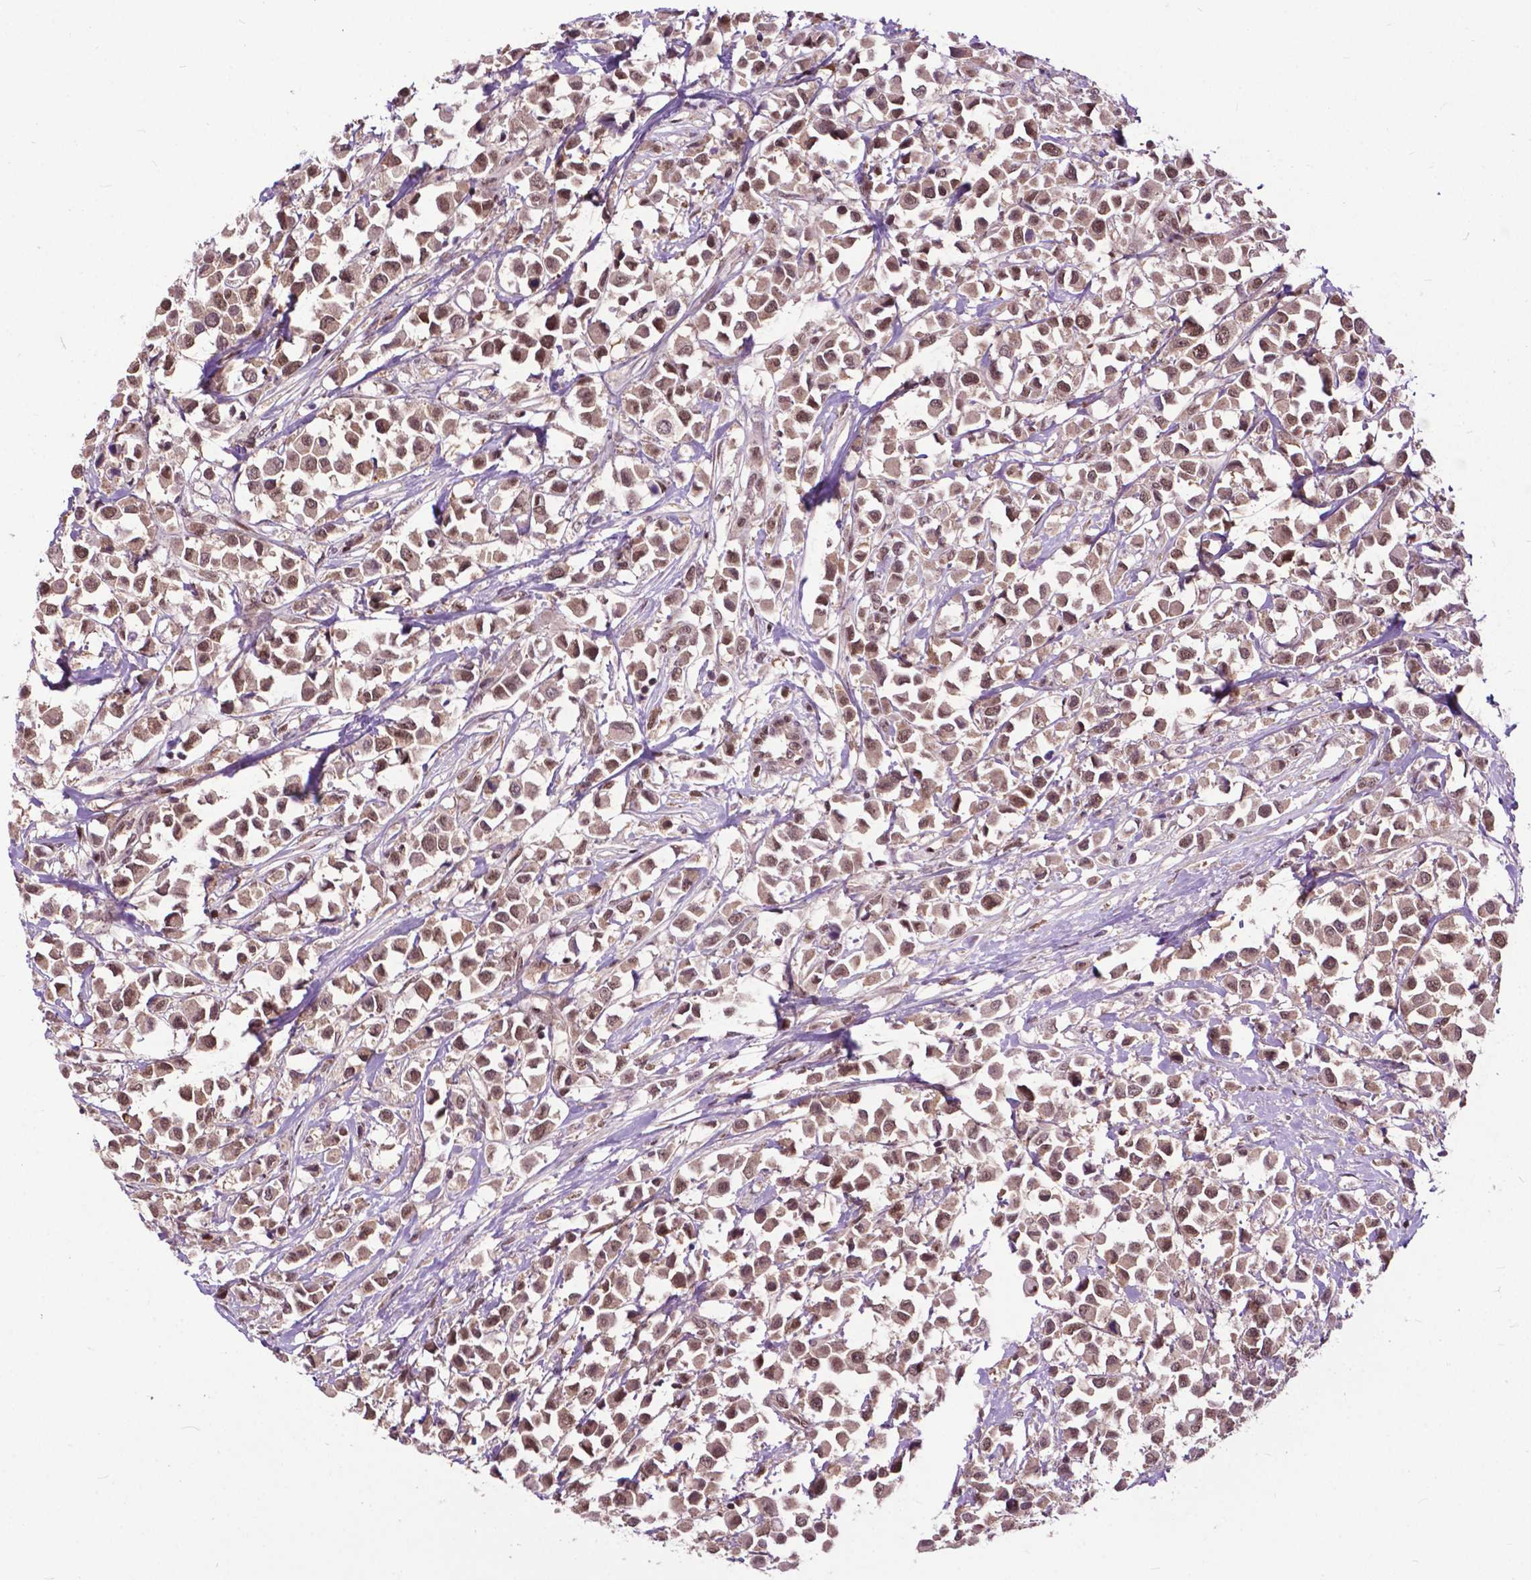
{"staining": {"intensity": "moderate", "quantity": ">75%", "location": "nuclear"}, "tissue": "breast cancer", "cell_type": "Tumor cells", "image_type": "cancer", "snomed": [{"axis": "morphology", "description": "Duct carcinoma"}, {"axis": "topography", "description": "Breast"}], "caption": "DAB (3,3'-diaminobenzidine) immunohistochemical staining of breast cancer (infiltrating ductal carcinoma) exhibits moderate nuclear protein staining in approximately >75% of tumor cells.", "gene": "FAF1", "patient": {"sex": "female", "age": 61}}